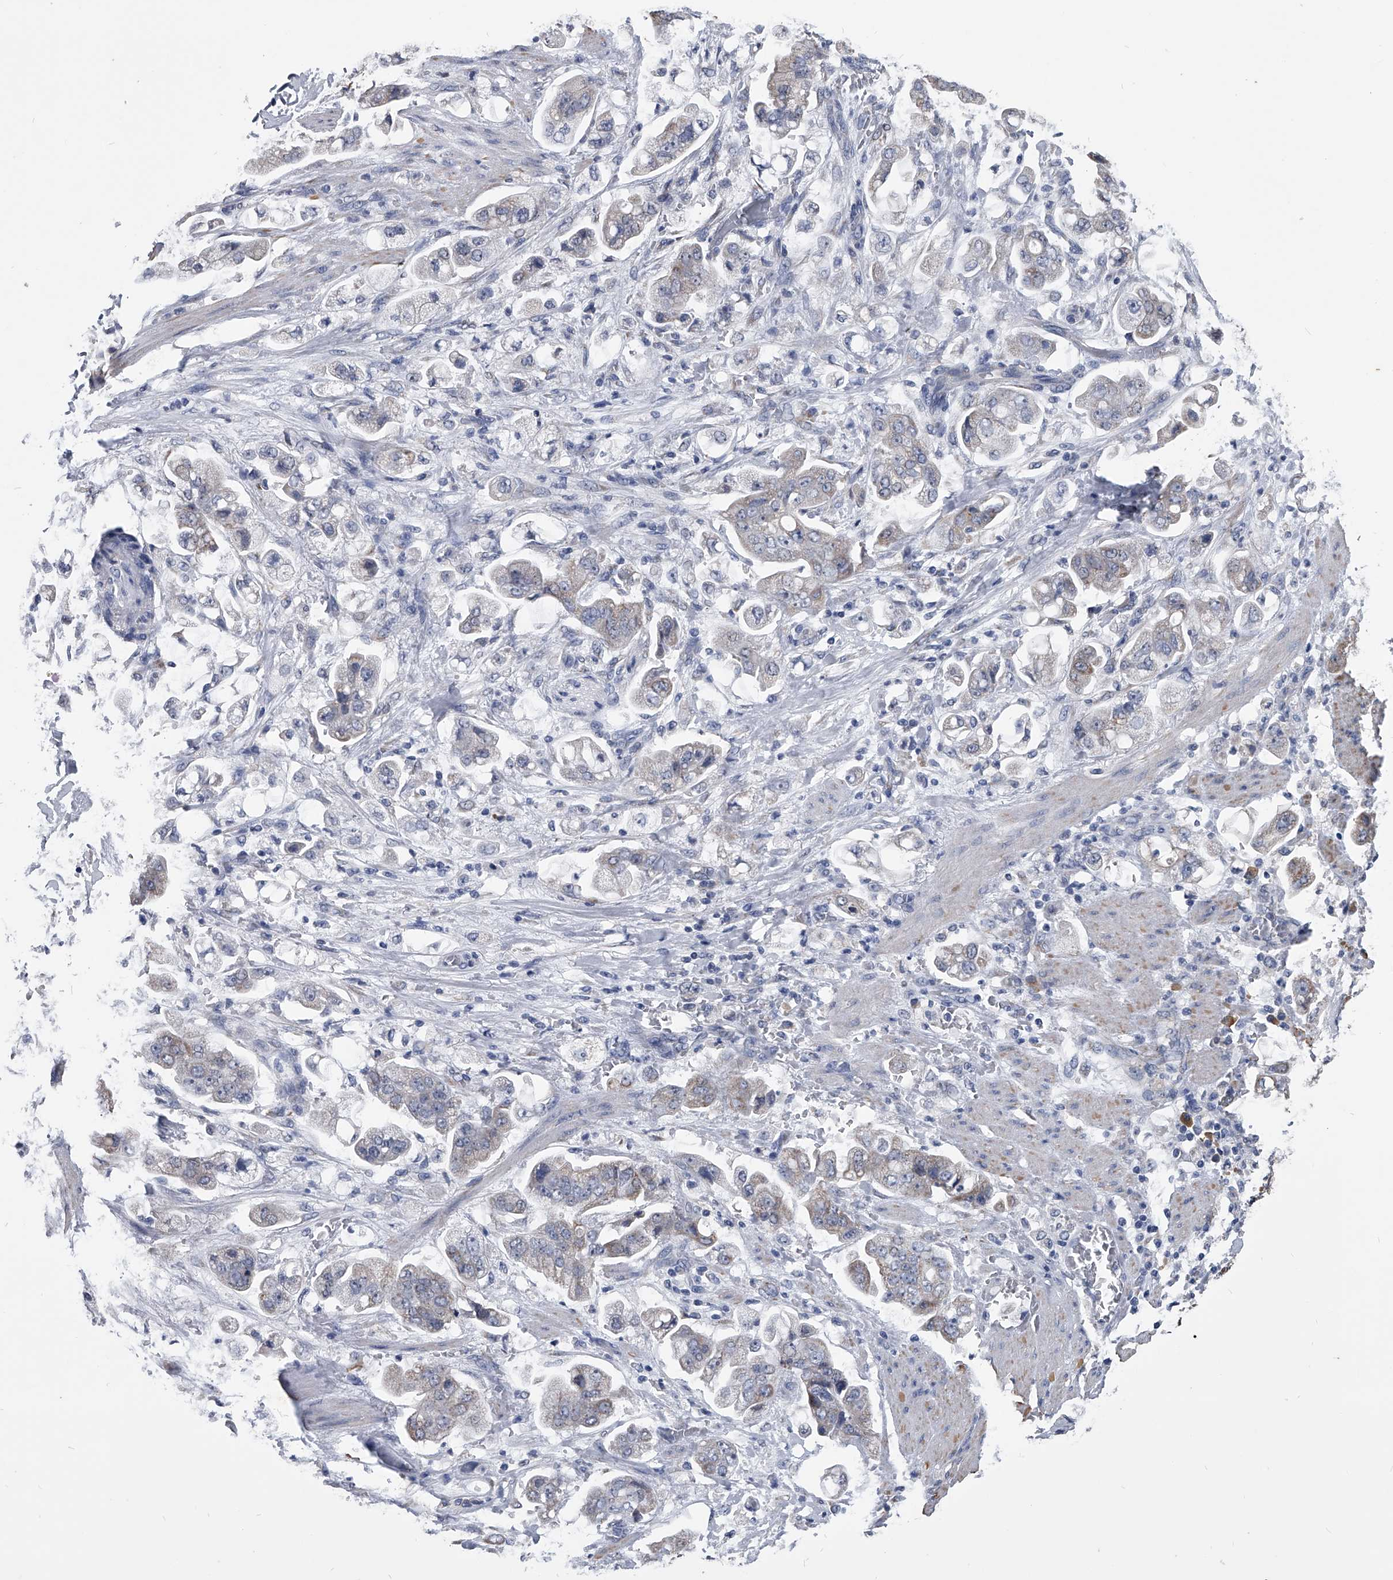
{"staining": {"intensity": "weak", "quantity": "<25%", "location": "cytoplasmic/membranous"}, "tissue": "stomach cancer", "cell_type": "Tumor cells", "image_type": "cancer", "snomed": [{"axis": "morphology", "description": "Adenocarcinoma, NOS"}, {"axis": "topography", "description": "Stomach"}], "caption": "This is an IHC image of human adenocarcinoma (stomach). There is no expression in tumor cells.", "gene": "OAT", "patient": {"sex": "male", "age": 62}}